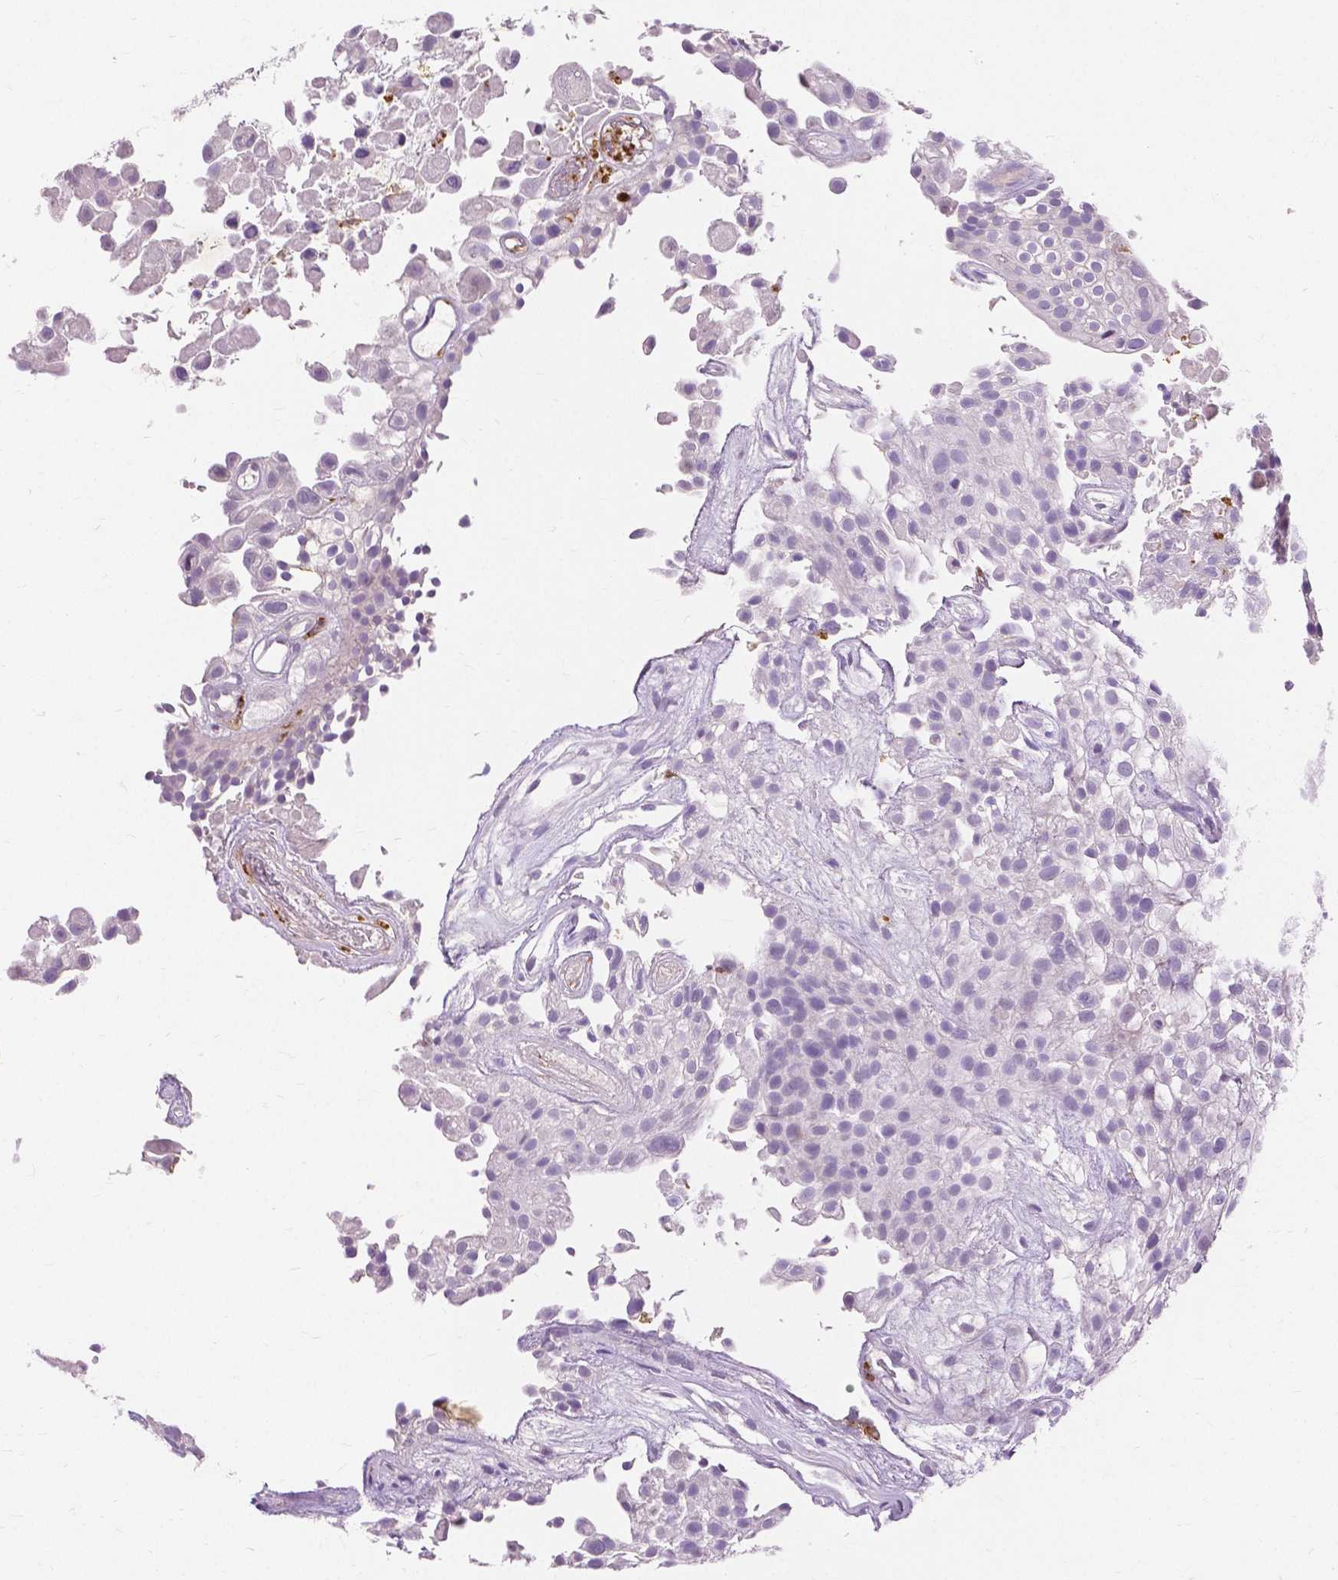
{"staining": {"intensity": "negative", "quantity": "none", "location": "none"}, "tissue": "urothelial cancer", "cell_type": "Tumor cells", "image_type": "cancer", "snomed": [{"axis": "morphology", "description": "Urothelial carcinoma, High grade"}, {"axis": "topography", "description": "Urinary bladder"}], "caption": "Tumor cells are negative for protein expression in human urothelial cancer.", "gene": "CXCR2", "patient": {"sex": "male", "age": 56}}